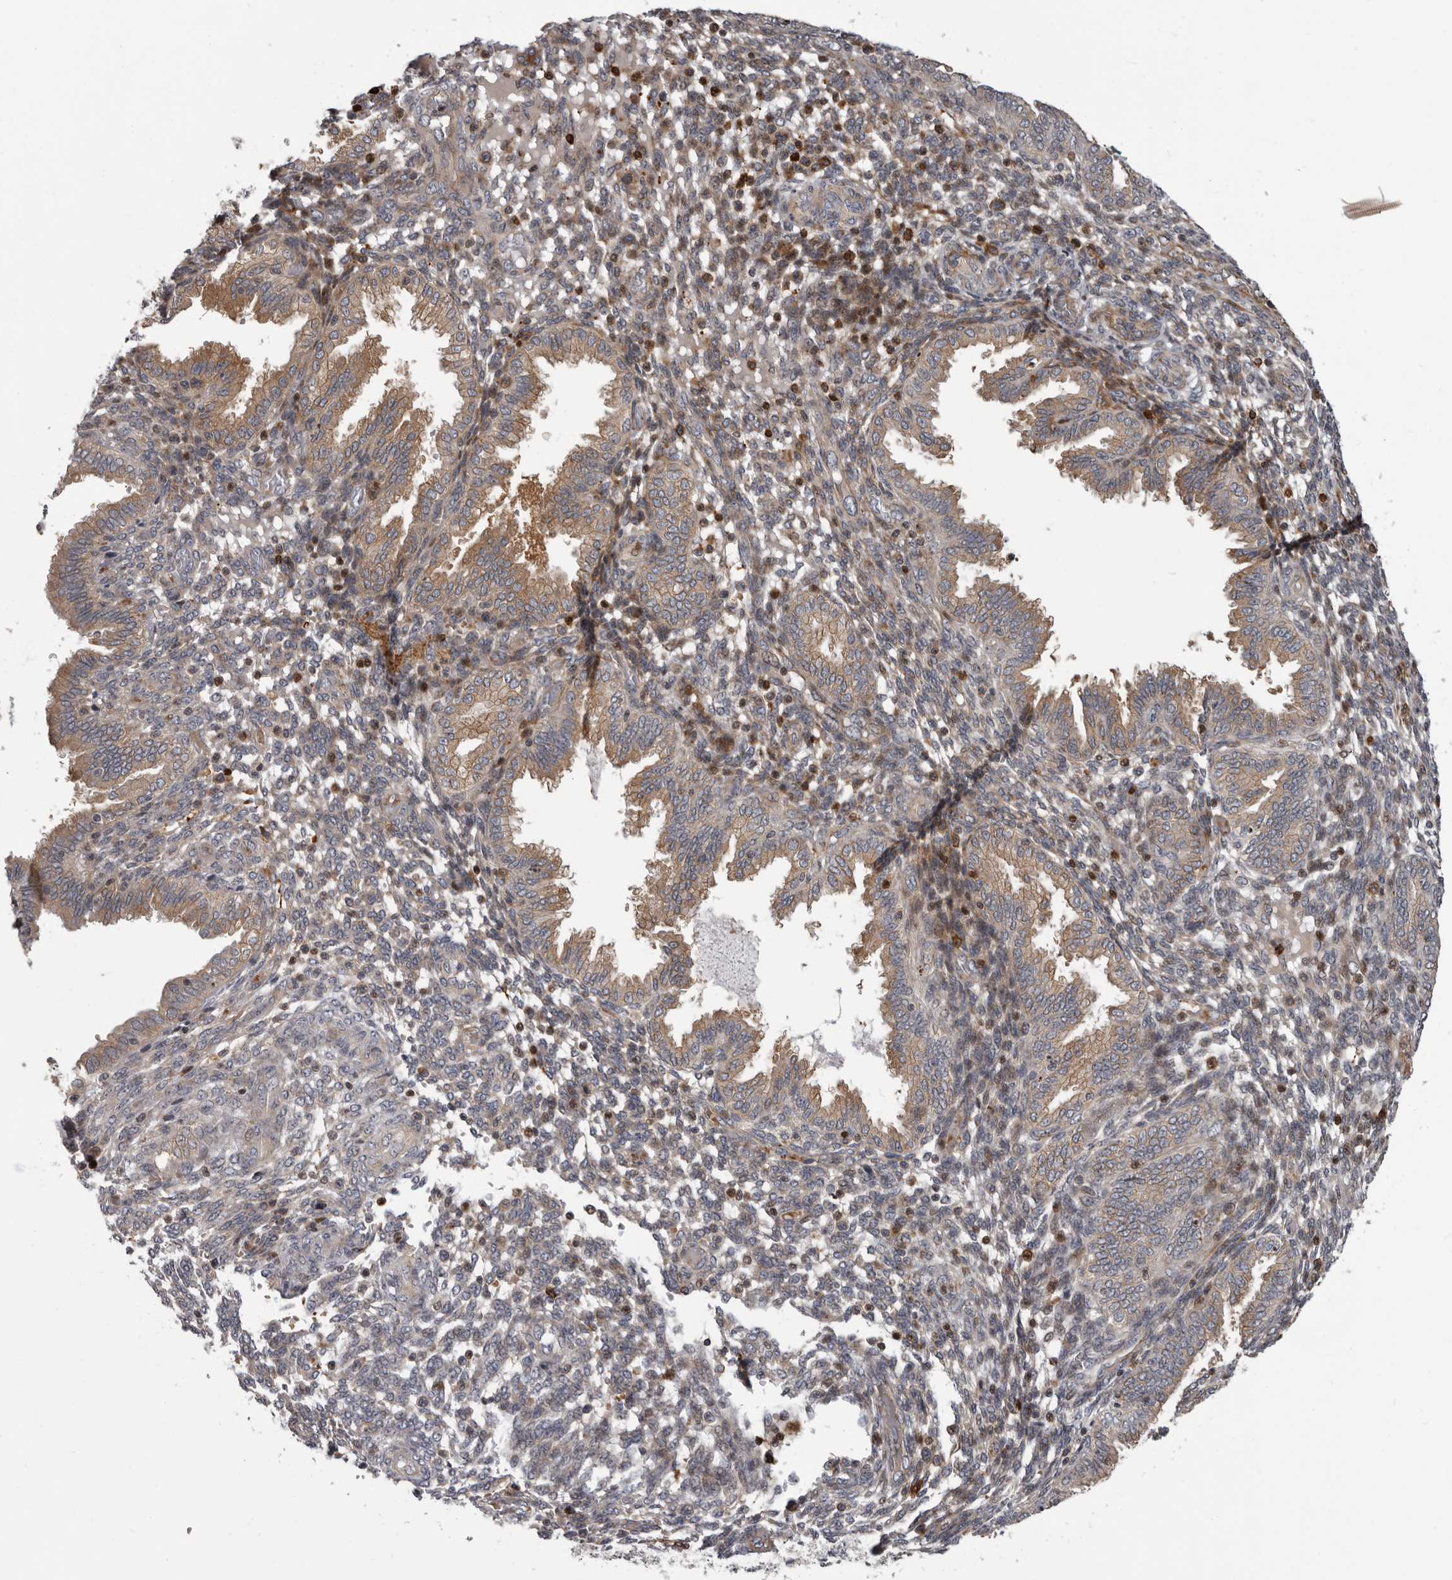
{"staining": {"intensity": "negative", "quantity": "none", "location": "none"}, "tissue": "endometrium", "cell_type": "Cells in endometrial stroma", "image_type": "normal", "snomed": [{"axis": "morphology", "description": "Normal tissue, NOS"}, {"axis": "topography", "description": "Endometrium"}], "caption": "An immunohistochemistry (IHC) micrograph of benign endometrium is shown. There is no staining in cells in endometrial stroma of endometrium.", "gene": "FGFR4", "patient": {"sex": "female", "age": 33}}